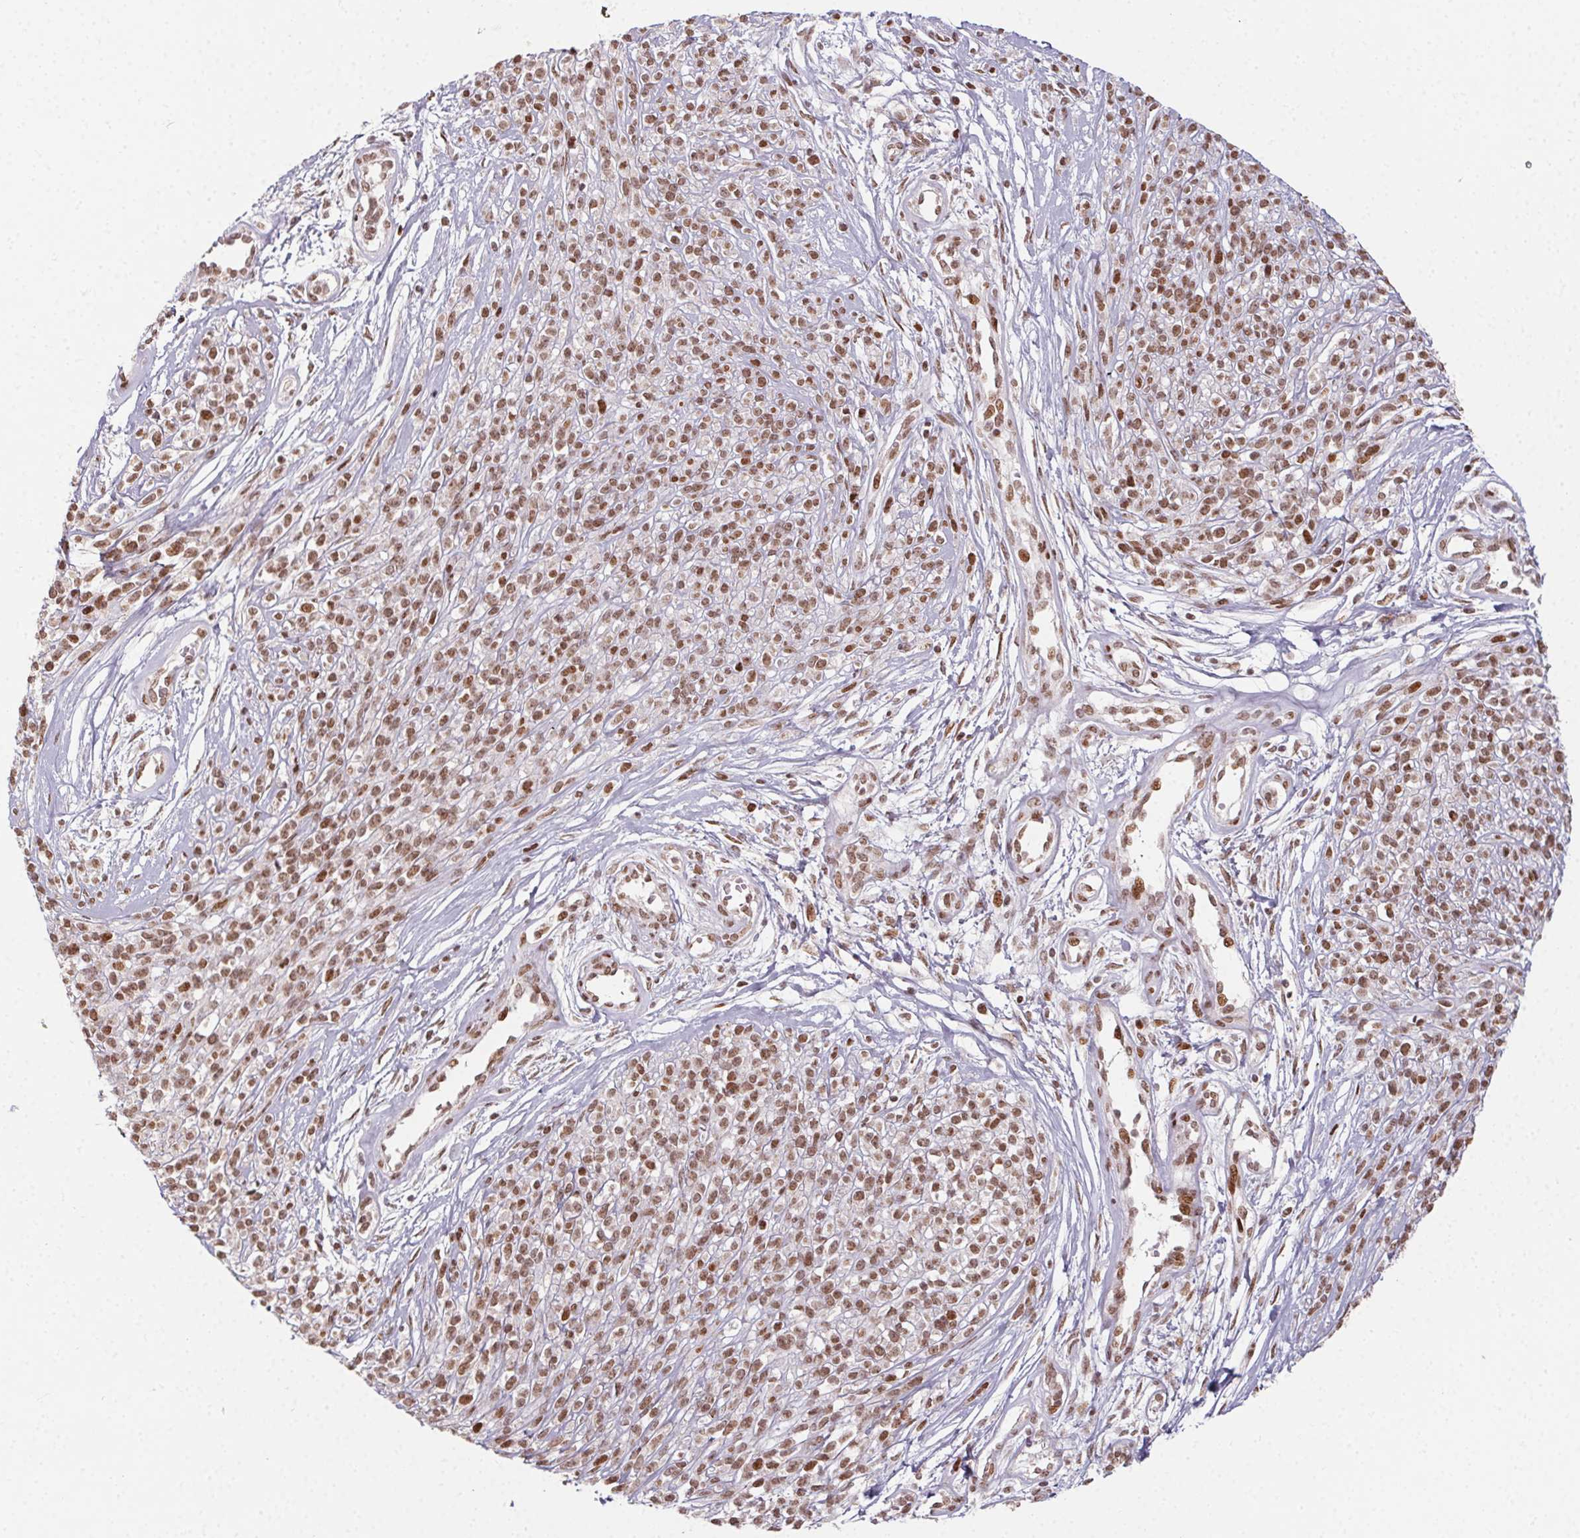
{"staining": {"intensity": "moderate", "quantity": ">75%", "location": "nuclear"}, "tissue": "melanoma", "cell_type": "Tumor cells", "image_type": "cancer", "snomed": [{"axis": "morphology", "description": "Malignant melanoma, NOS"}, {"axis": "topography", "description": "Skin"}, {"axis": "topography", "description": "Skin of trunk"}], "caption": "High-power microscopy captured an immunohistochemistry histopathology image of malignant melanoma, revealing moderate nuclear expression in about >75% of tumor cells.", "gene": "KMT2A", "patient": {"sex": "male", "age": 74}}